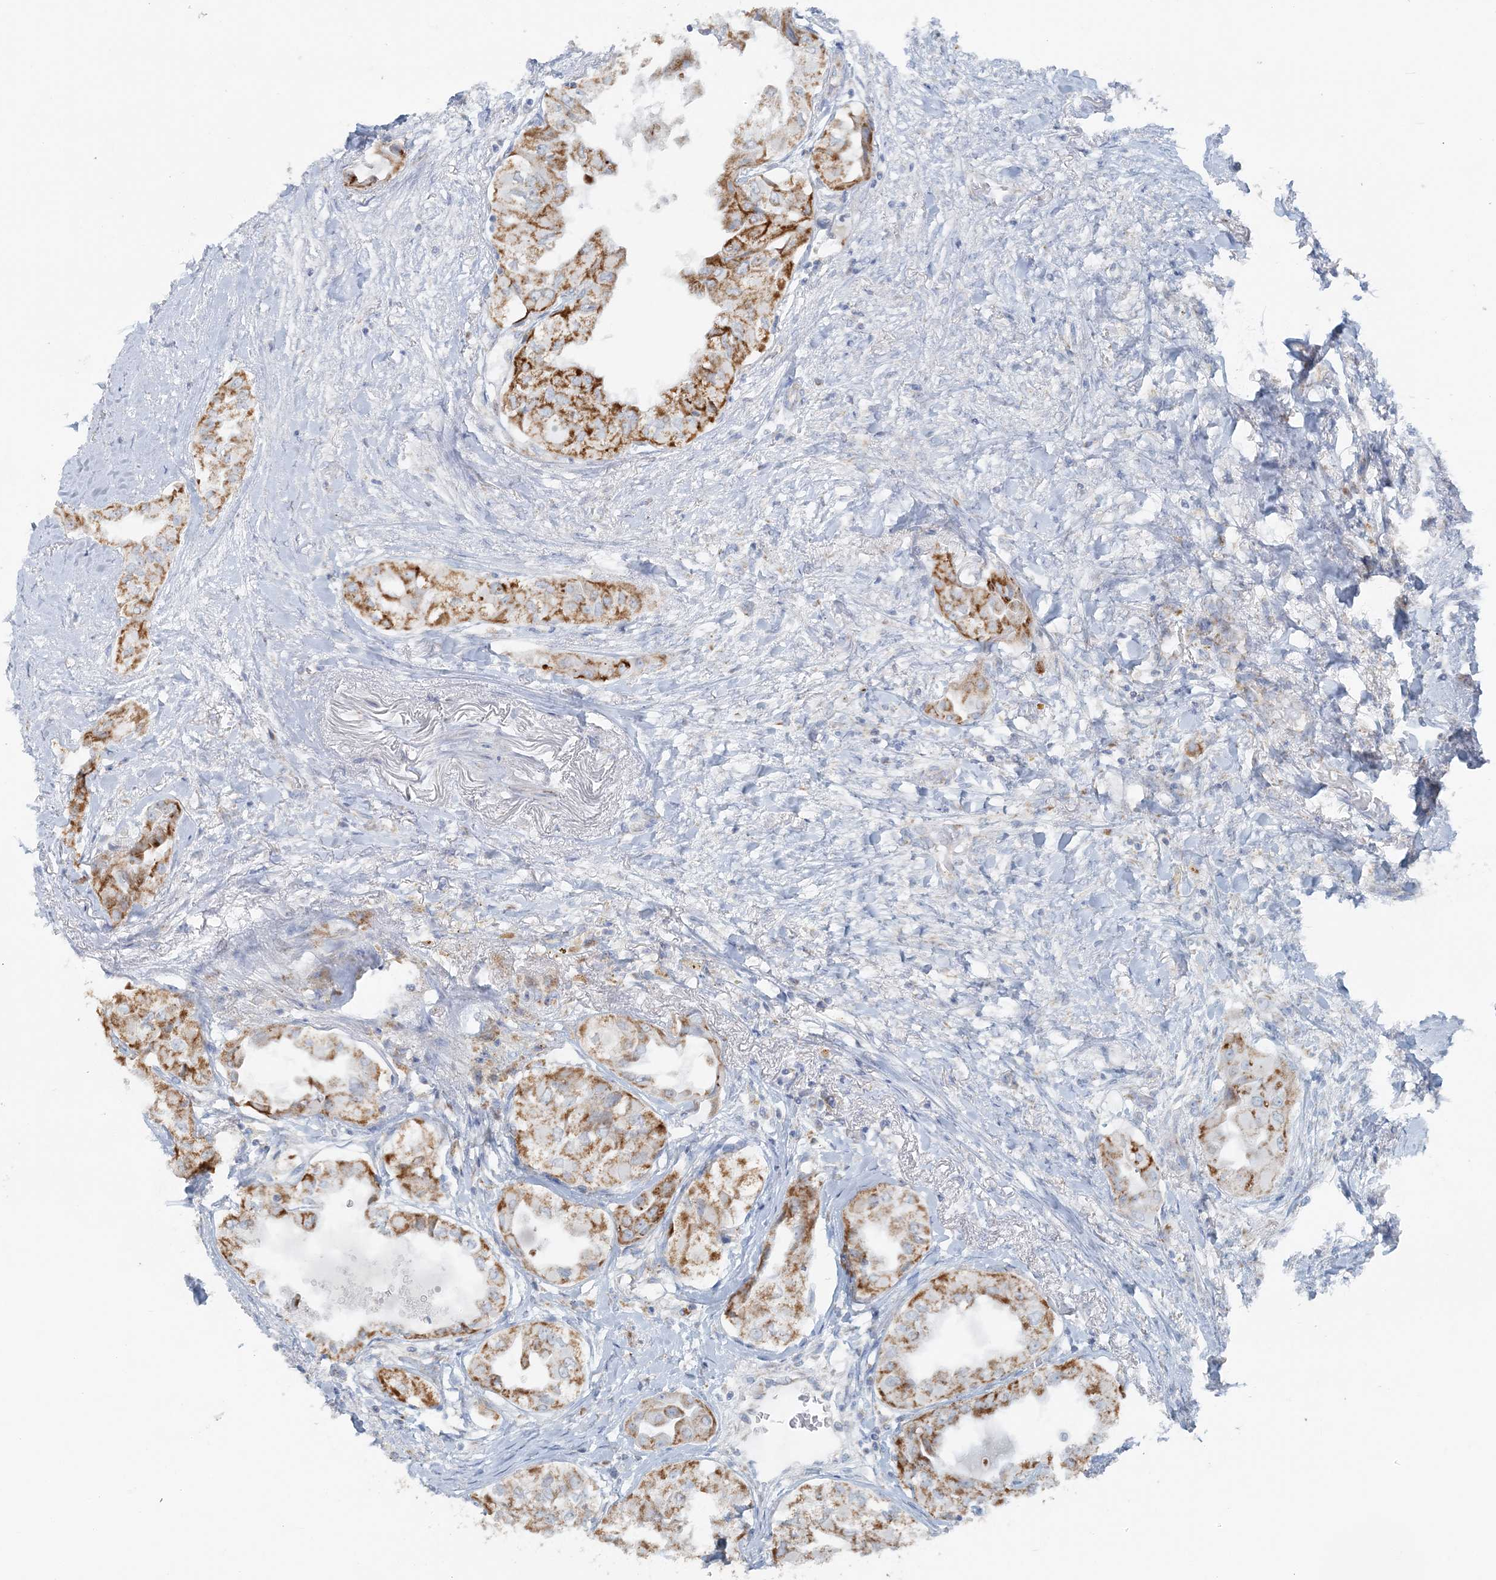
{"staining": {"intensity": "strong", "quantity": ">75%", "location": "cytoplasmic/membranous"}, "tissue": "thyroid cancer", "cell_type": "Tumor cells", "image_type": "cancer", "snomed": [{"axis": "morphology", "description": "Papillary adenocarcinoma, NOS"}, {"axis": "topography", "description": "Thyroid gland"}], "caption": "Immunohistochemistry photomicrograph of thyroid cancer (papillary adenocarcinoma) stained for a protein (brown), which reveals high levels of strong cytoplasmic/membranous expression in about >75% of tumor cells.", "gene": "PCCB", "patient": {"sex": "female", "age": 59}}